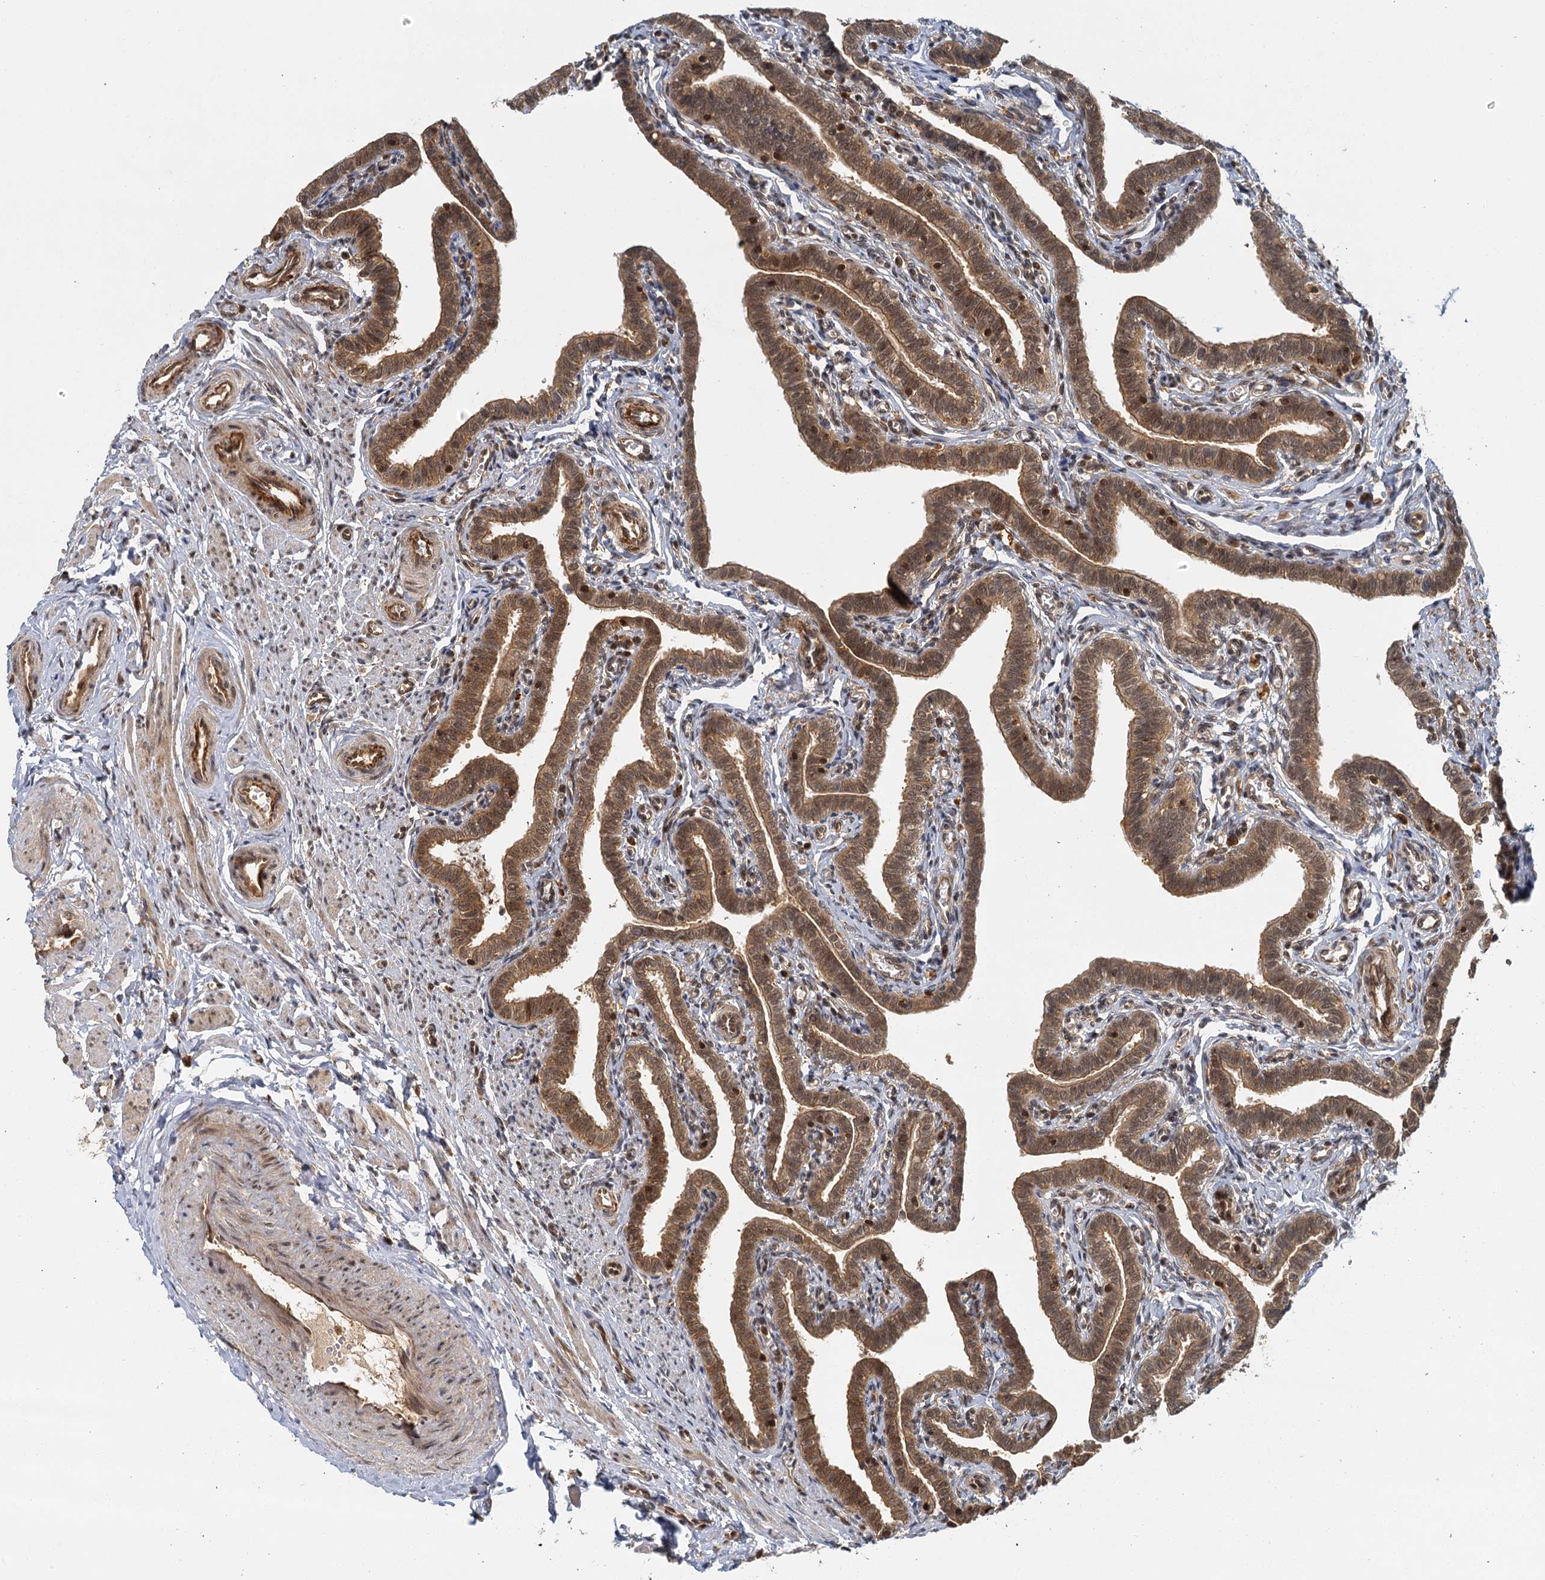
{"staining": {"intensity": "moderate", "quantity": ">75%", "location": "cytoplasmic/membranous,nuclear"}, "tissue": "fallopian tube", "cell_type": "Glandular cells", "image_type": "normal", "snomed": [{"axis": "morphology", "description": "Normal tissue, NOS"}, {"axis": "topography", "description": "Fallopian tube"}], "caption": "Unremarkable fallopian tube reveals moderate cytoplasmic/membranous,nuclear positivity in approximately >75% of glandular cells, visualized by immunohistochemistry. (Stains: DAB in brown, nuclei in blue, Microscopy: brightfield microscopy at high magnification).", "gene": "ZNF549", "patient": {"sex": "female", "age": 36}}